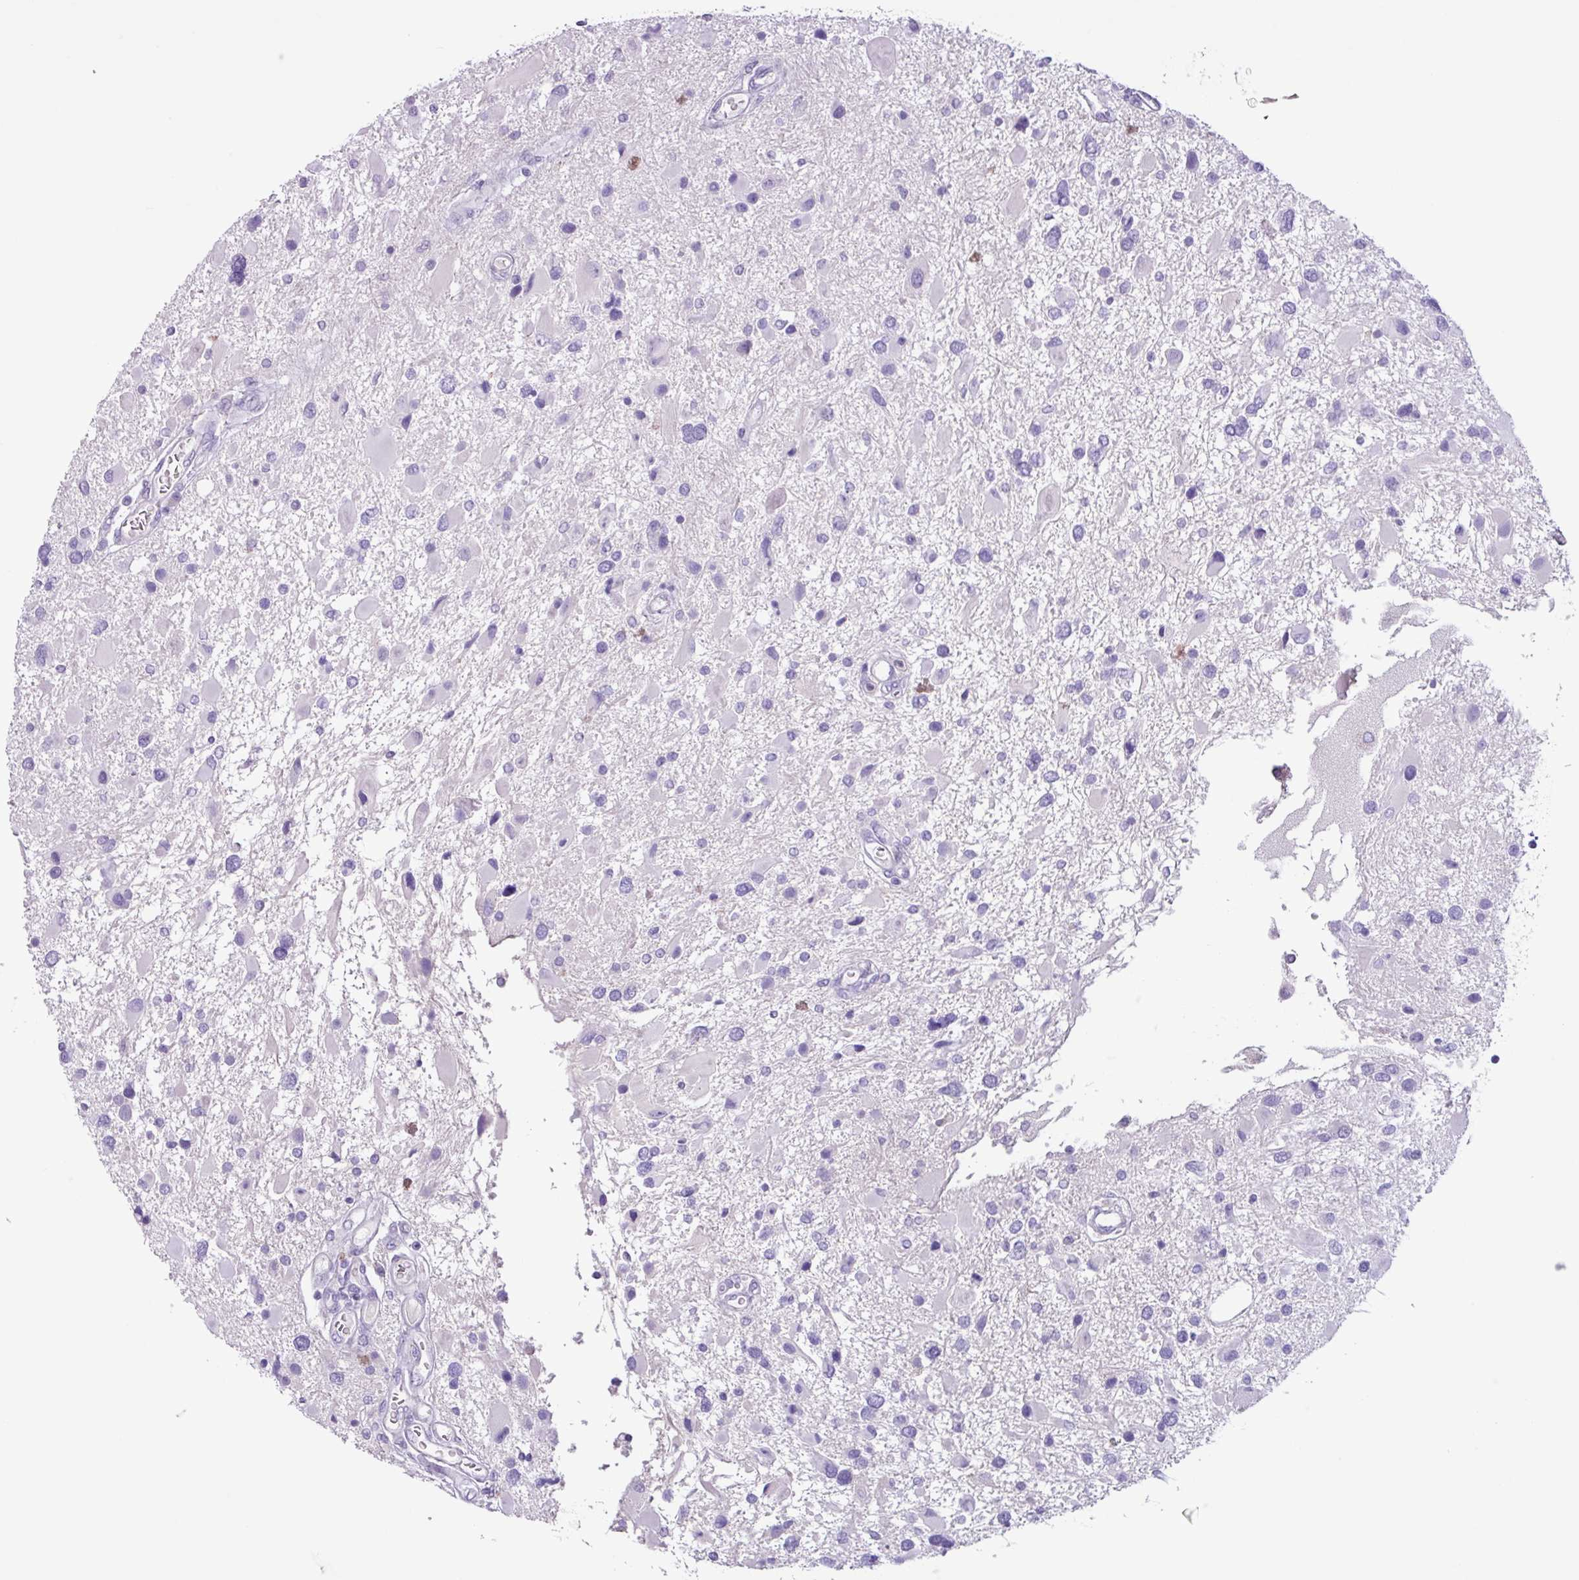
{"staining": {"intensity": "negative", "quantity": "none", "location": "none"}, "tissue": "glioma", "cell_type": "Tumor cells", "image_type": "cancer", "snomed": [{"axis": "morphology", "description": "Glioma, malignant, High grade"}, {"axis": "topography", "description": "Brain"}], "caption": "A high-resolution micrograph shows immunohistochemistry (IHC) staining of high-grade glioma (malignant), which displays no significant staining in tumor cells.", "gene": "CYSTM1", "patient": {"sex": "male", "age": 53}}